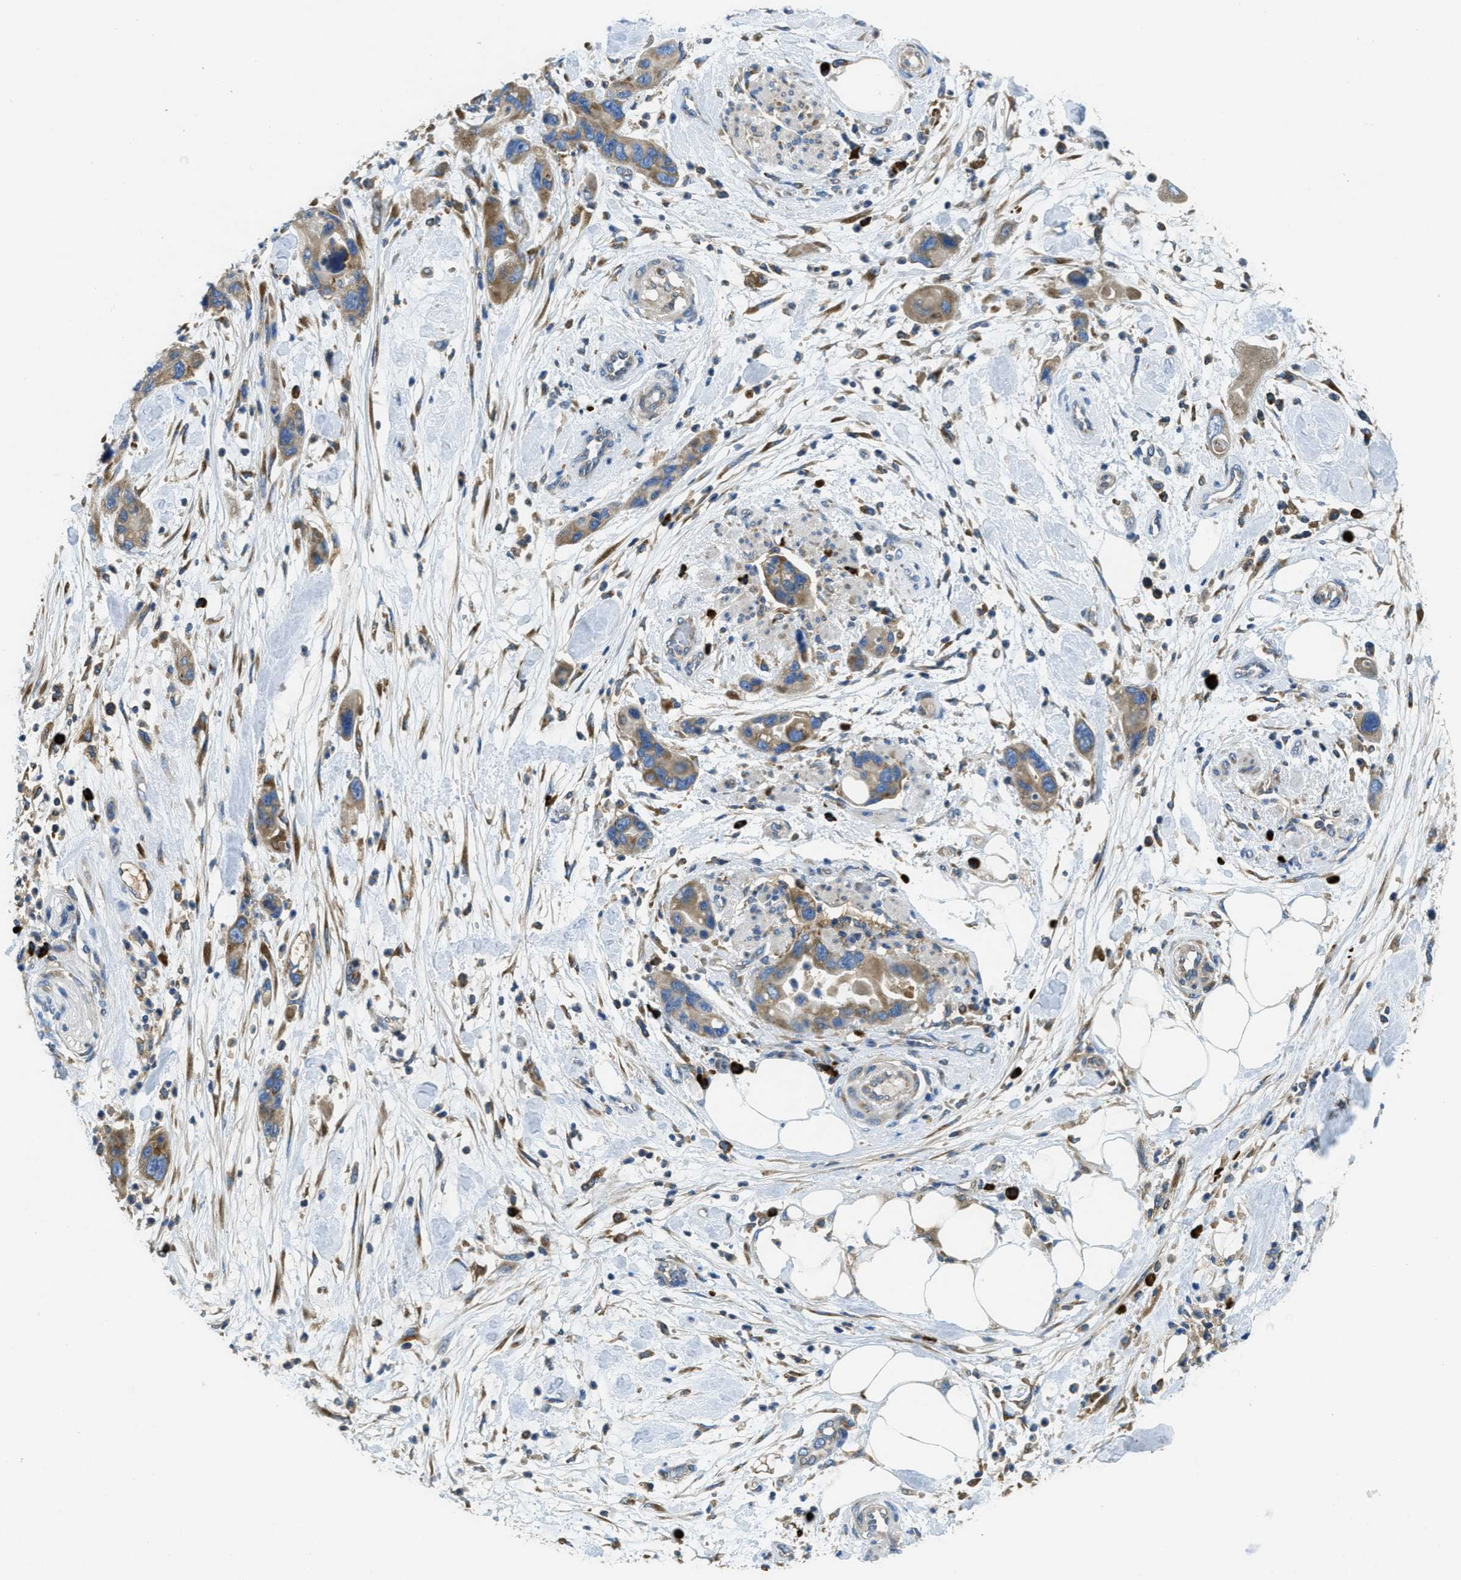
{"staining": {"intensity": "moderate", "quantity": ">75%", "location": "cytoplasmic/membranous"}, "tissue": "pancreatic cancer", "cell_type": "Tumor cells", "image_type": "cancer", "snomed": [{"axis": "morphology", "description": "Normal tissue, NOS"}, {"axis": "morphology", "description": "Adenocarcinoma, NOS"}, {"axis": "topography", "description": "Pancreas"}], "caption": "Protein expression analysis of human pancreatic adenocarcinoma reveals moderate cytoplasmic/membranous expression in approximately >75% of tumor cells.", "gene": "SSR1", "patient": {"sex": "female", "age": 71}}